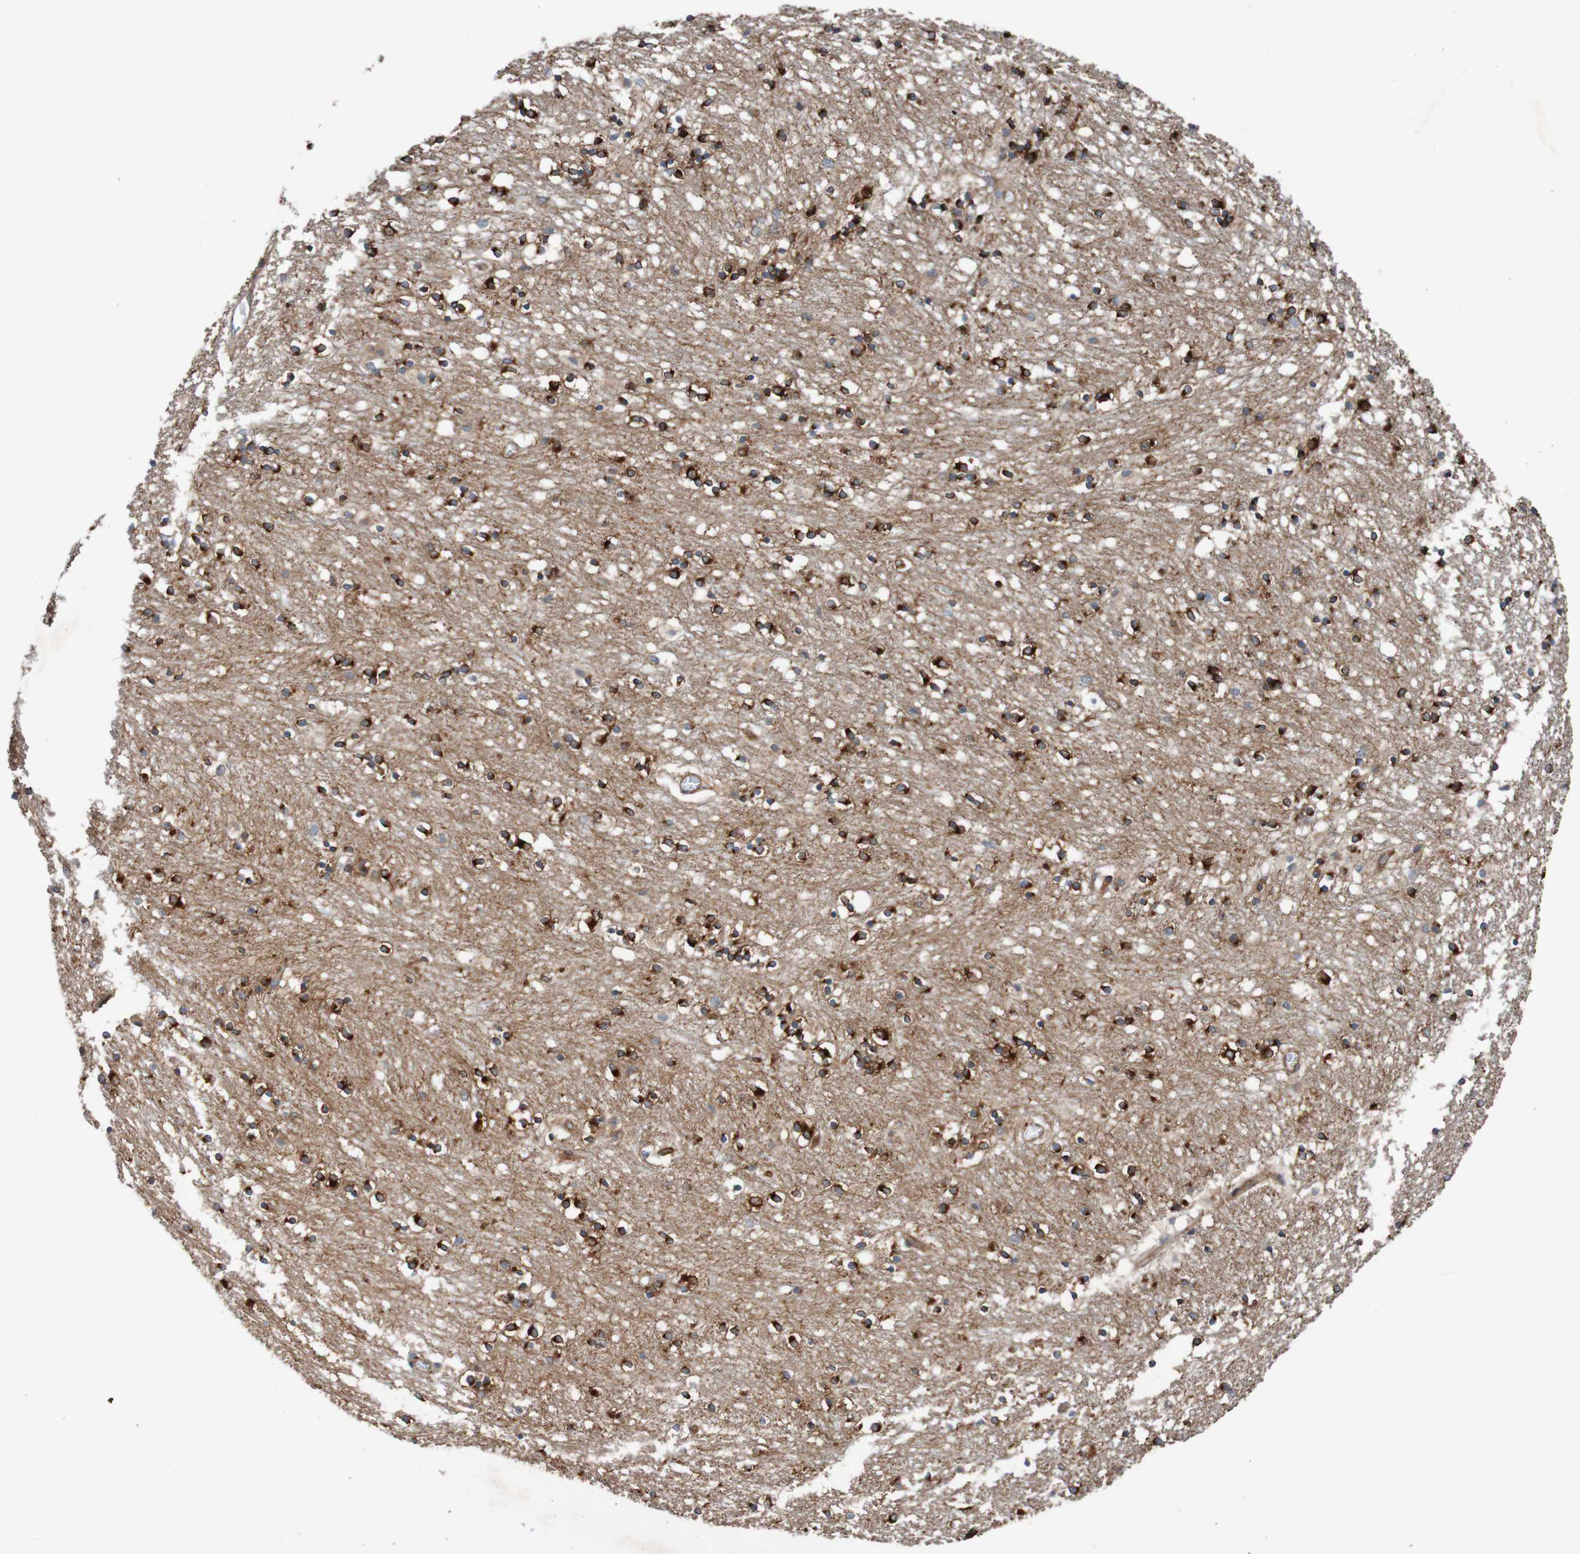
{"staining": {"intensity": "strong", "quantity": ">75%", "location": "cytoplasmic/membranous"}, "tissue": "caudate", "cell_type": "Glial cells", "image_type": "normal", "snomed": [{"axis": "morphology", "description": "Normal tissue, NOS"}, {"axis": "topography", "description": "Lateral ventricle wall"}], "caption": "Immunohistochemistry photomicrograph of unremarkable human caudate stained for a protein (brown), which displays high levels of strong cytoplasmic/membranous staining in about >75% of glial cells.", "gene": "ST8SIA6", "patient": {"sex": "female", "age": 54}}